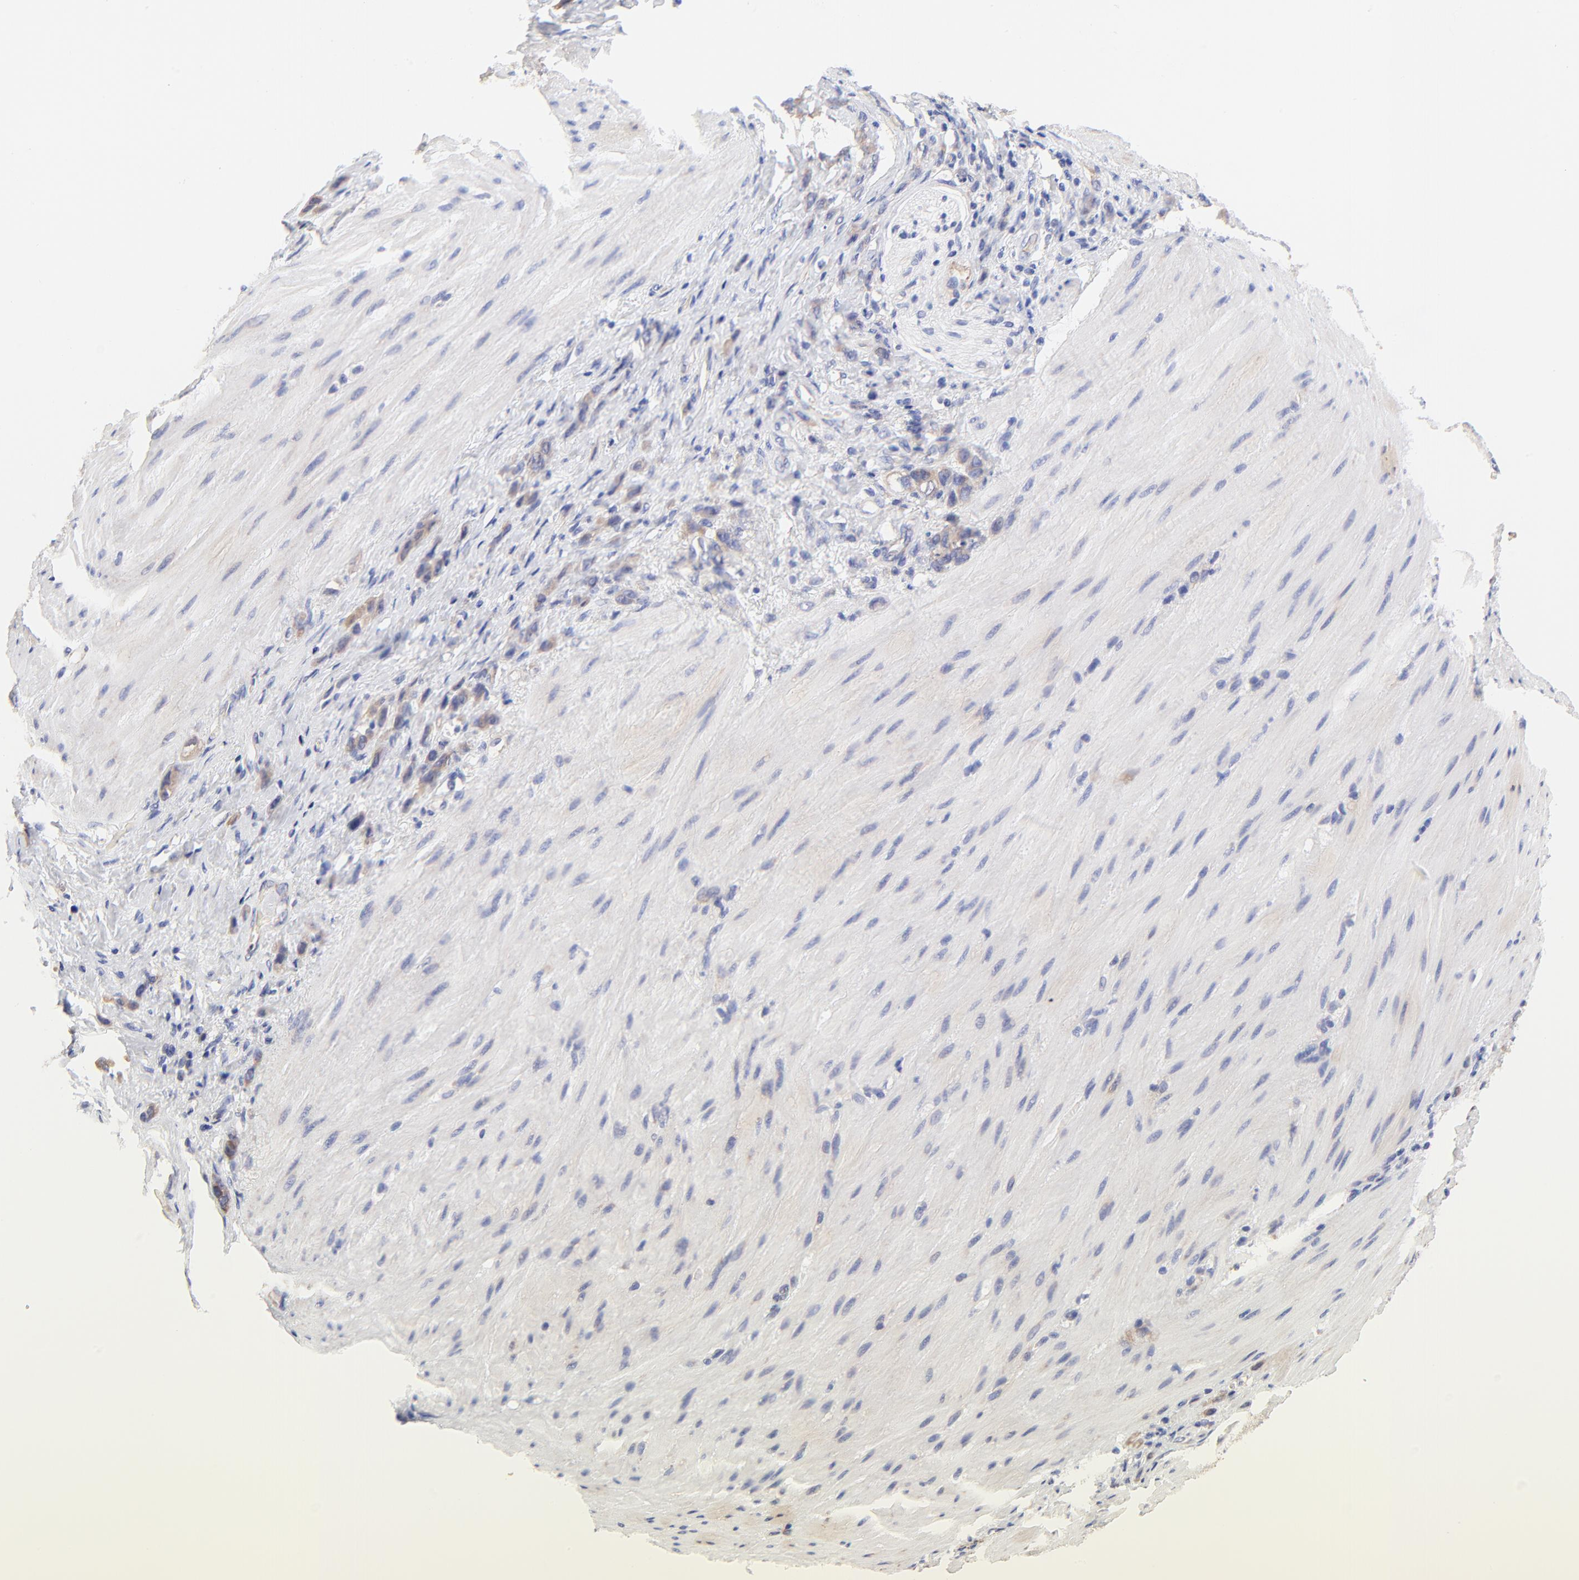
{"staining": {"intensity": "weak", "quantity": ">75%", "location": "cytoplasmic/membranous"}, "tissue": "stomach cancer", "cell_type": "Tumor cells", "image_type": "cancer", "snomed": [{"axis": "morphology", "description": "Normal tissue, NOS"}, {"axis": "morphology", "description": "Adenocarcinoma, NOS"}, {"axis": "topography", "description": "Stomach"}], "caption": "Immunohistochemistry photomicrograph of stomach cancer stained for a protein (brown), which demonstrates low levels of weak cytoplasmic/membranous expression in about >75% of tumor cells.", "gene": "PTK7", "patient": {"sex": "male", "age": 82}}